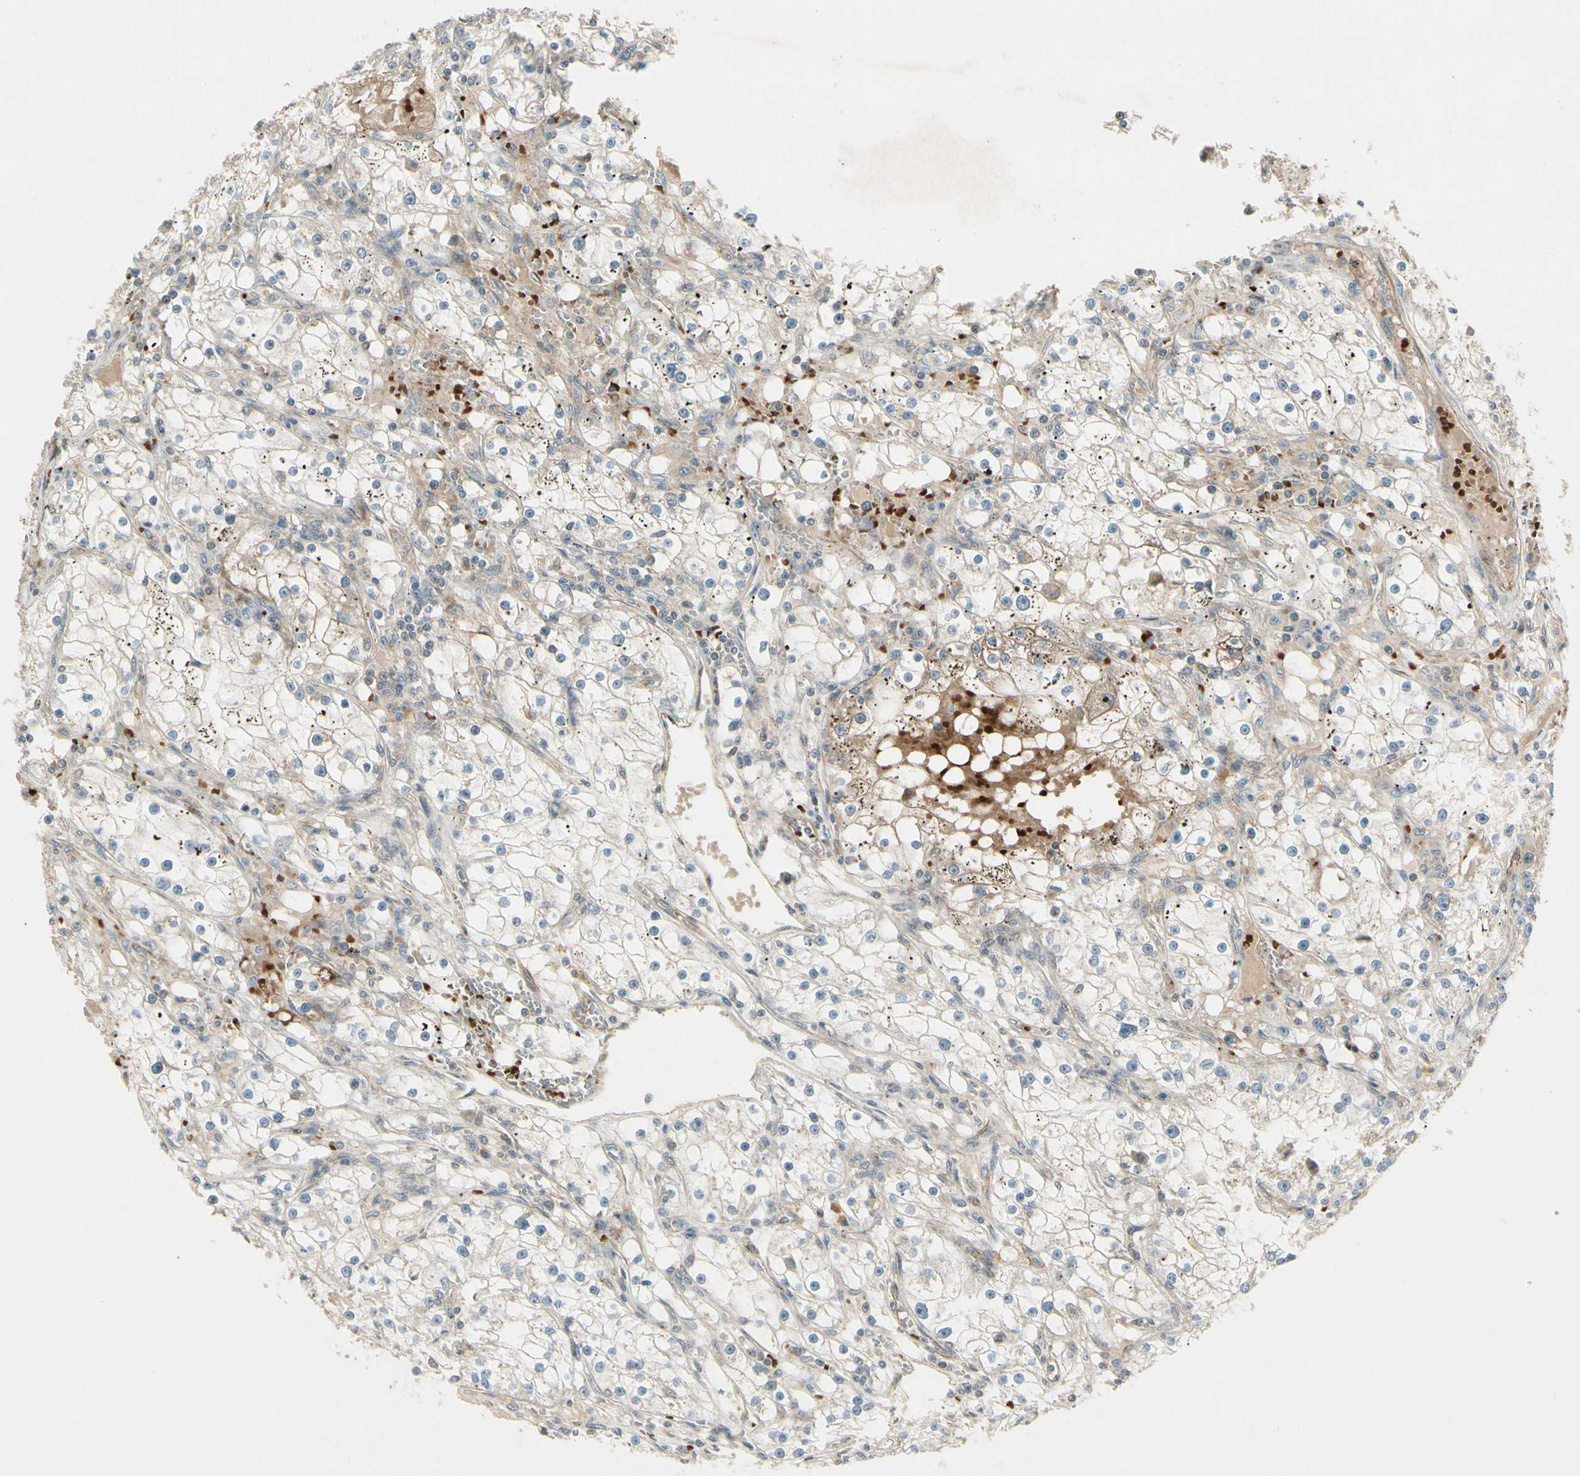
{"staining": {"intensity": "negative", "quantity": "none", "location": "none"}, "tissue": "renal cancer", "cell_type": "Tumor cells", "image_type": "cancer", "snomed": [{"axis": "morphology", "description": "Adenocarcinoma, NOS"}, {"axis": "topography", "description": "Kidney"}], "caption": "Immunohistochemistry of renal adenocarcinoma demonstrates no positivity in tumor cells. The staining is performed using DAB brown chromogen with nuclei counter-stained in using hematoxylin.", "gene": "PPP3CB", "patient": {"sex": "male", "age": 56}}